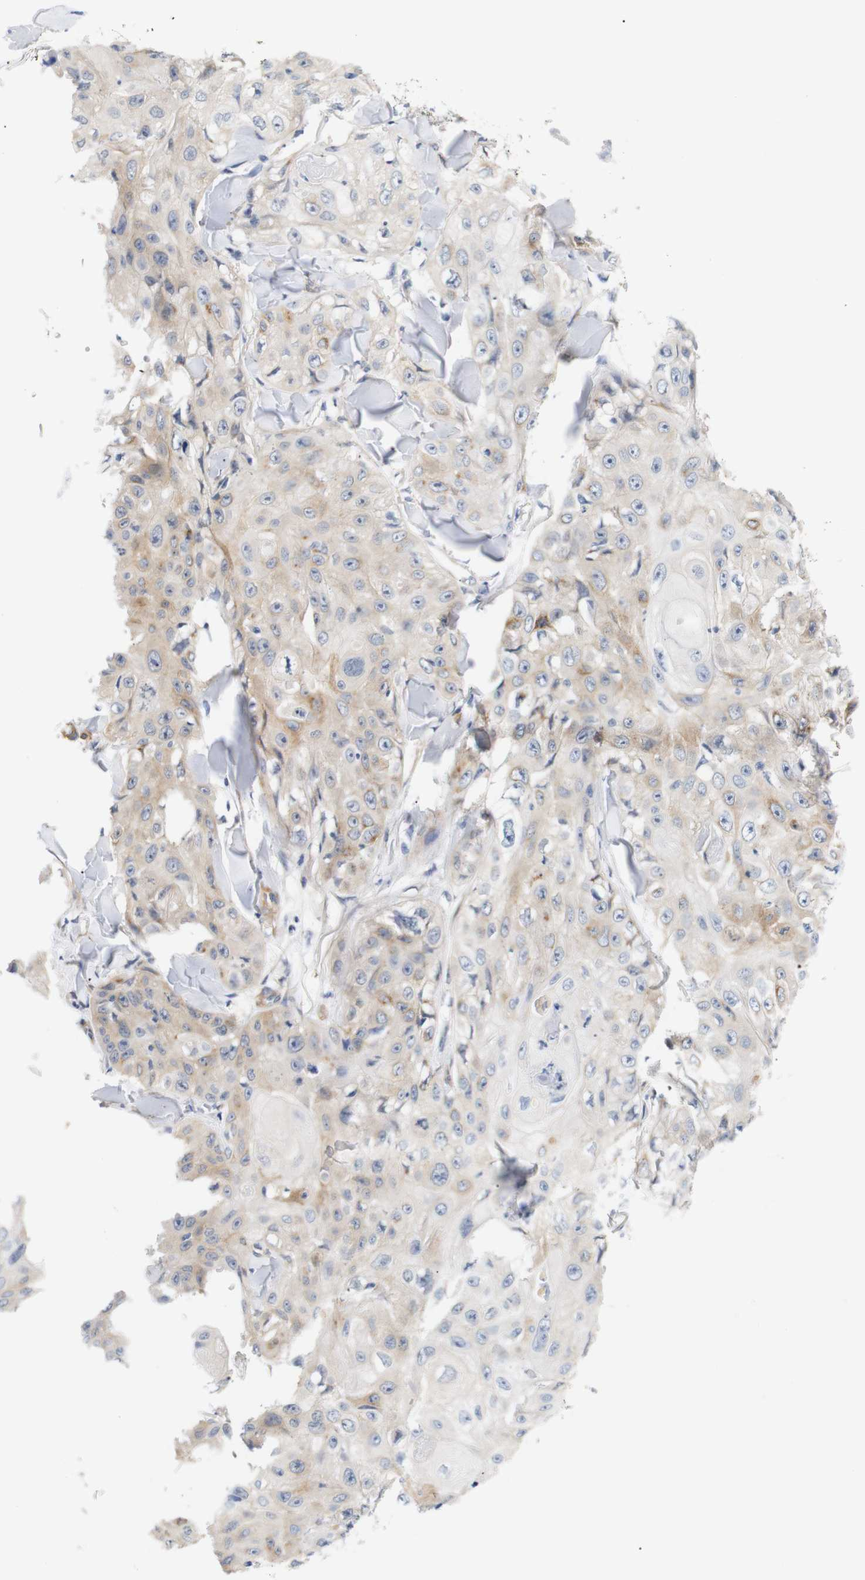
{"staining": {"intensity": "weak", "quantity": ">75%", "location": "cytoplasmic/membranous"}, "tissue": "skin cancer", "cell_type": "Tumor cells", "image_type": "cancer", "snomed": [{"axis": "morphology", "description": "Squamous cell carcinoma, NOS"}, {"axis": "topography", "description": "Skin"}], "caption": "This is an image of immunohistochemistry staining of skin cancer (squamous cell carcinoma), which shows weak expression in the cytoplasmic/membranous of tumor cells.", "gene": "STMN3", "patient": {"sex": "male", "age": 86}}